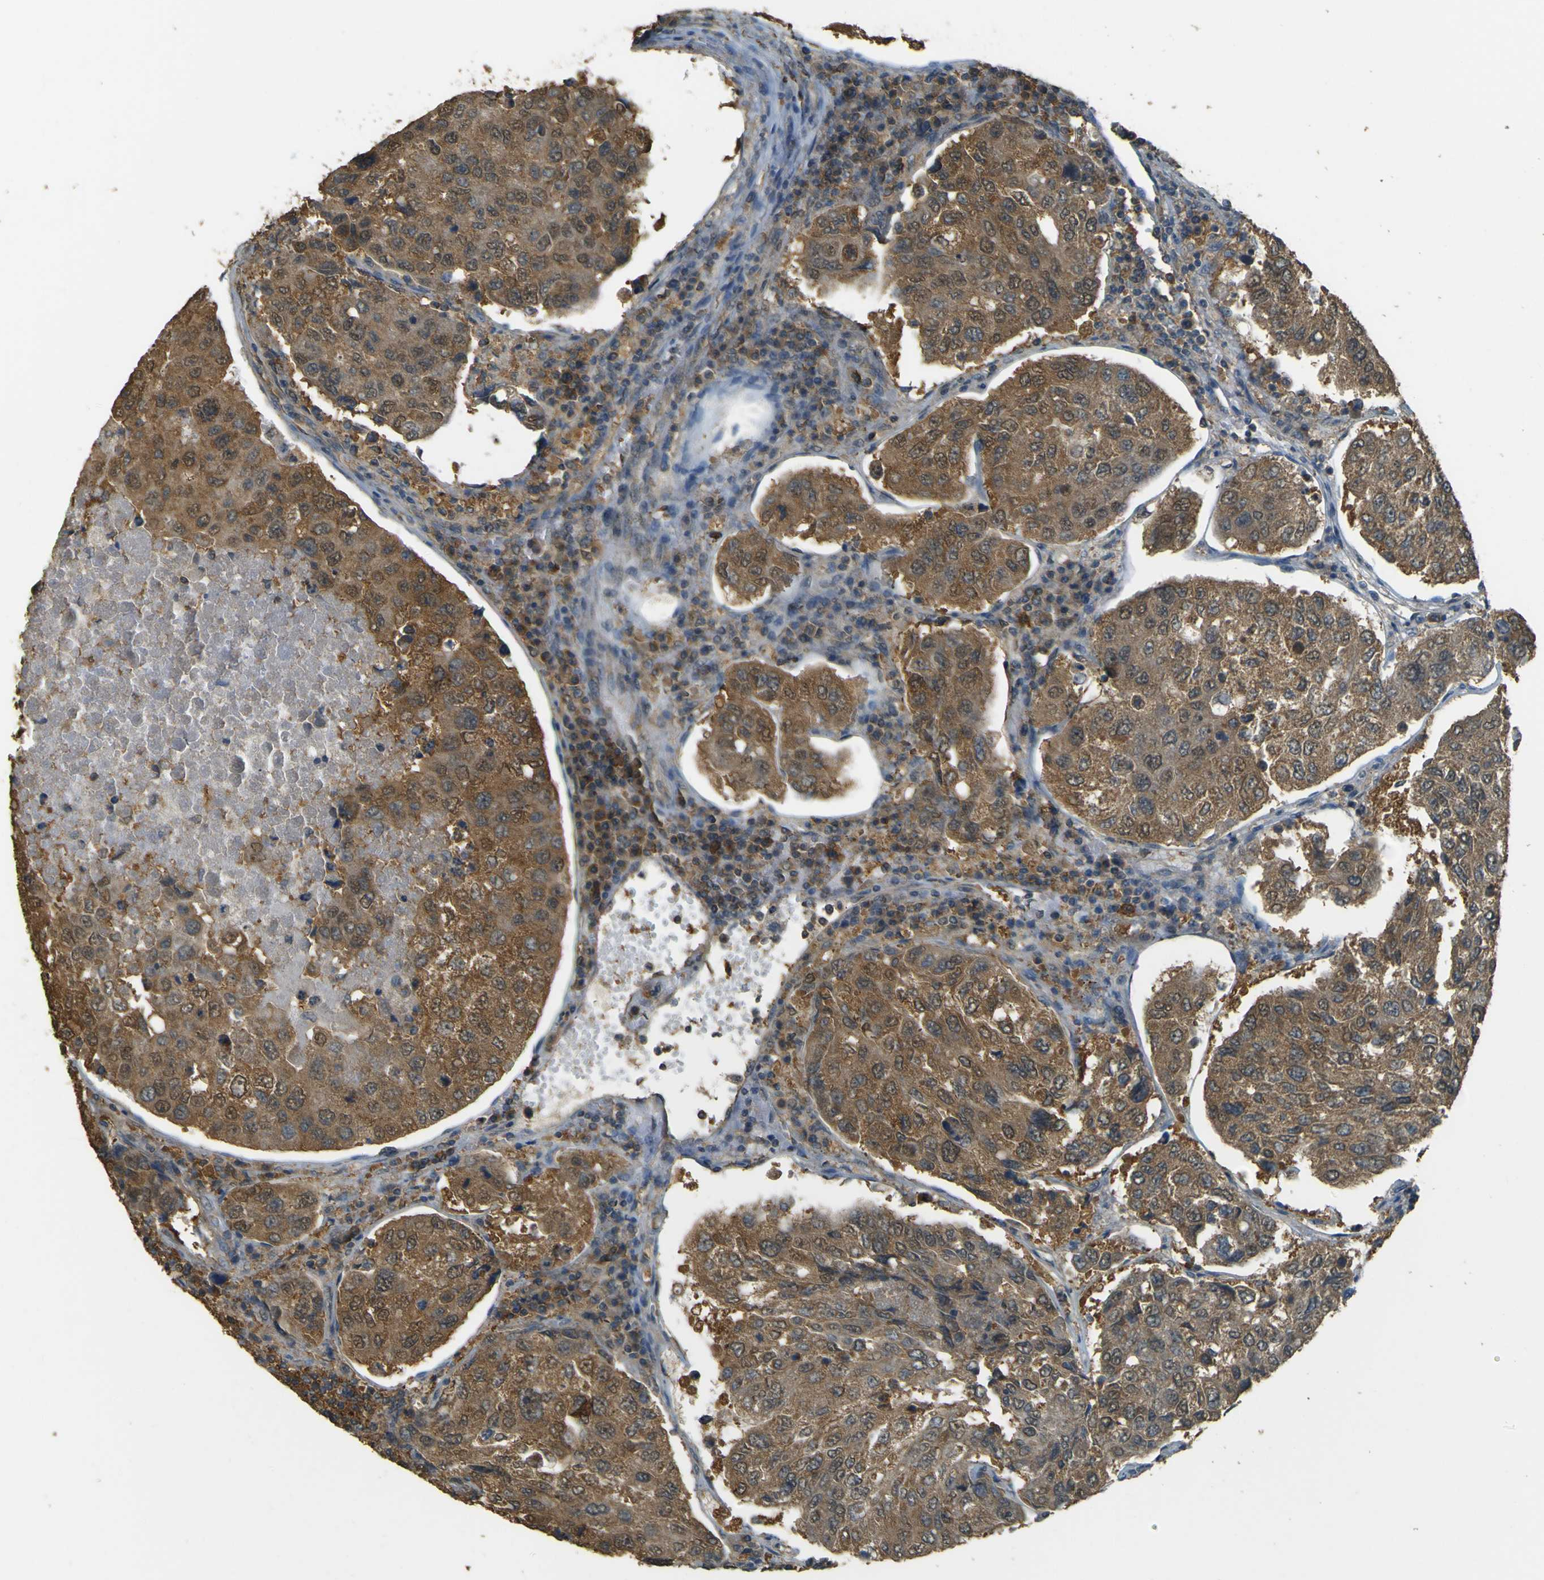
{"staining": {"intensity": "moderate", "quantity": ">75%", "location": "cytoplasmic/membranous,nuclear"}, "tissue": "urothelial cancer", "cell_type": "Tumor cells", "image_type": "cancer", "snomed": [{"axis": "morphology", "description": "Urothelial carcinoma, High grade"}, {"axis": "topography", "description": "Lymph node"}, {"axis": "topography", "description": "Urinary bladder"}], "caption": "Human urothelial cancer stained with a protein marker demonstrates moderate staining in tumor cells.", "gene": "GOLGA1", "patient": {"sex": "male", "age": 51}}